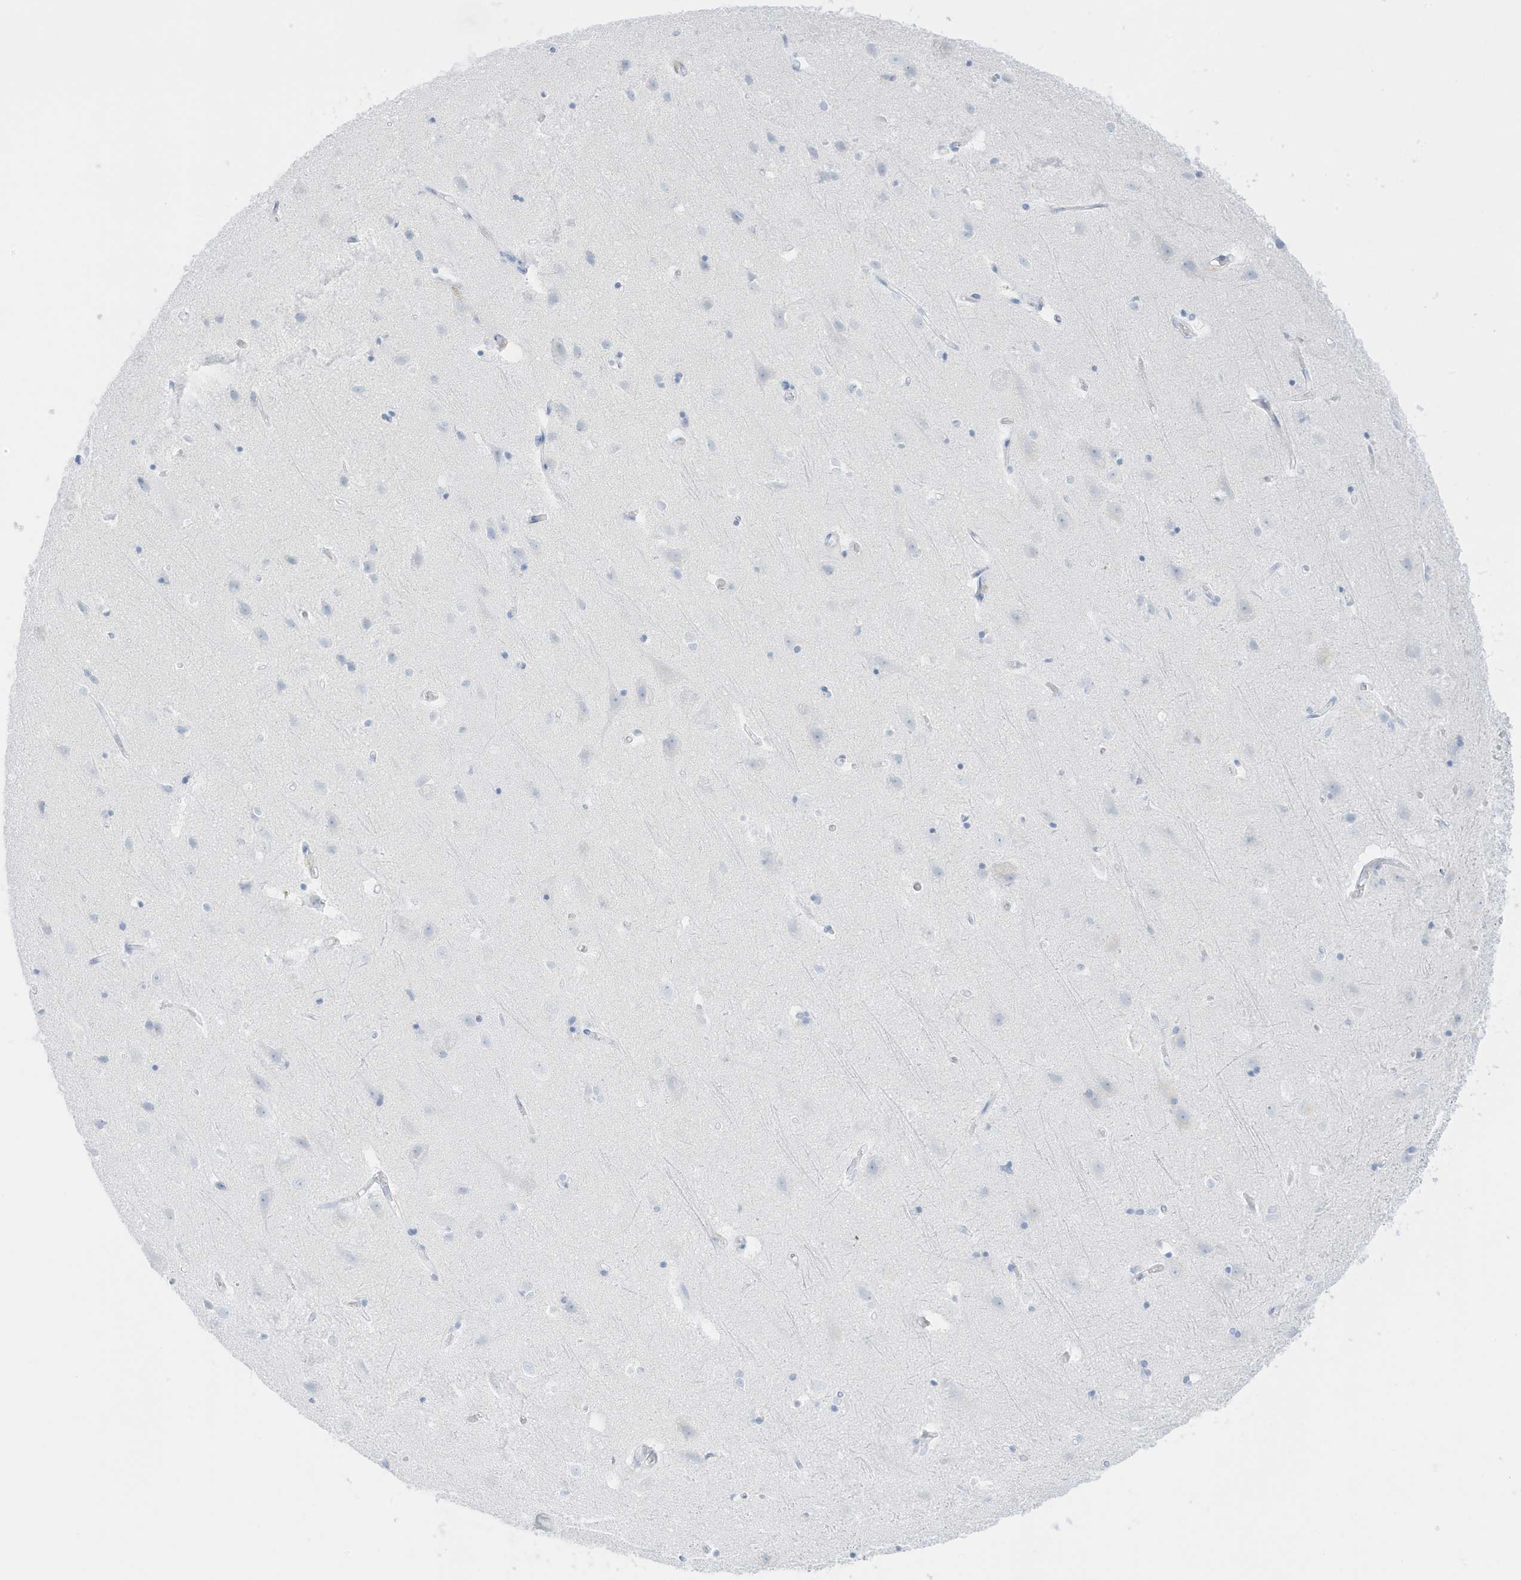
{"staining": {"intensity": "negative", "quantity": "none", "location": "none"}, "tissue": "cerebral cortex", "cell_type": "Endothelial cells", "image_type": "normal", "snomed": [{"axis": "morphology", "description": "Normal tissue, NOS"}, {"axis": "topography", "description": "Cerebral cortex"}], "caption": "IHC of normal human cerebral cortex displays no positivity in endothelial cells.", "gene": "SLC22A13", "patient": {"sex": "male", "age": 54}}